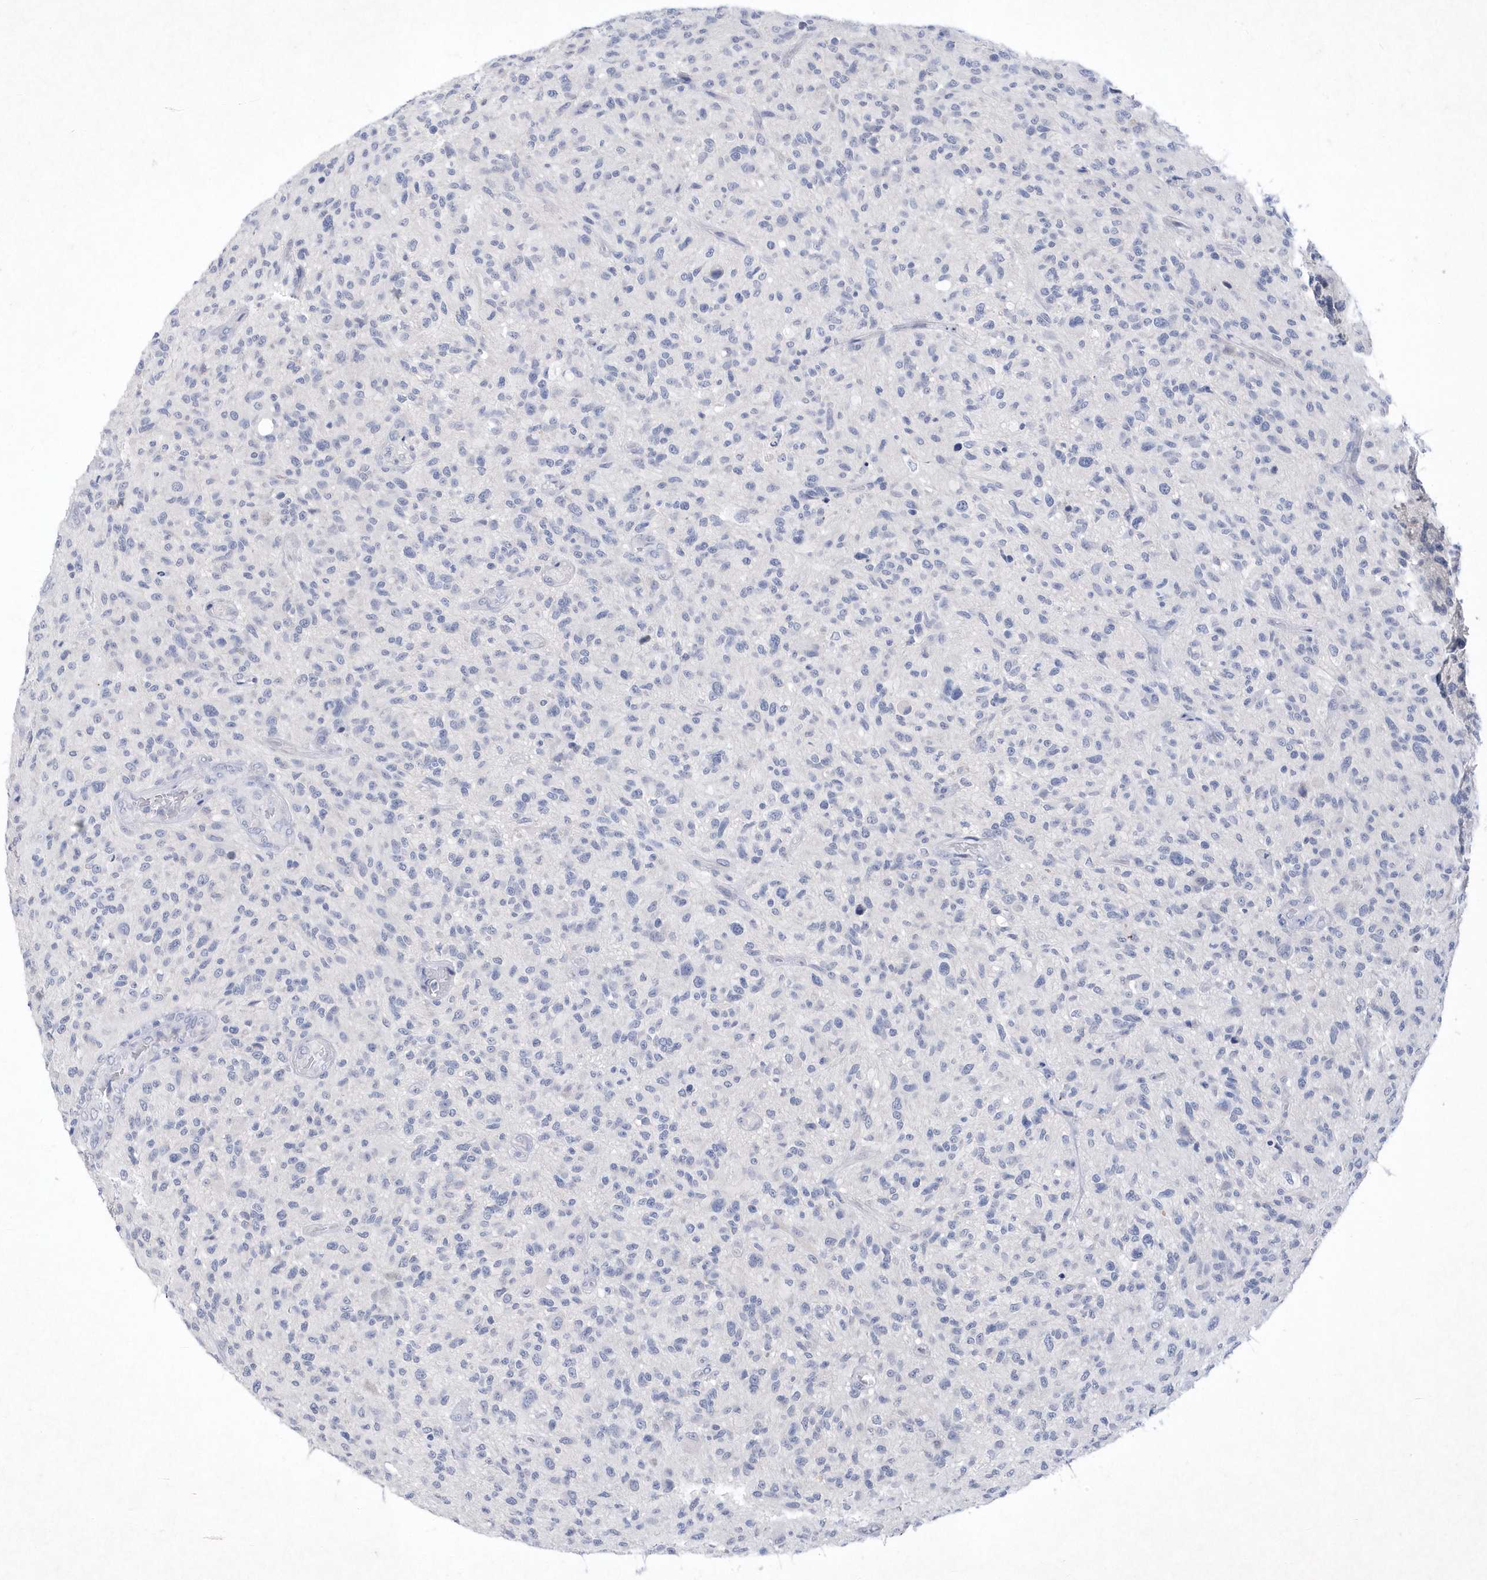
{"staining": {"intensity": "negative", "quantity": "none", "location": "none"}, "tissue": "glioma", "cell_type": "Tumor cells", "image_type": "cancer", "snomed": [{"axis": "morphology", "description": "Glioma, malignant, High grade"}, {"axis": "topography", "description": "Brain"}], "caption": "Immunohistochemistry of glioma displays no staining in tumor cells. The staining is performed using DAB brown chromogen with nuclei counter-stained in using hematoxylin.", "gene": "BHLHA15", "patient": {"sex": "male", "age": 47}}